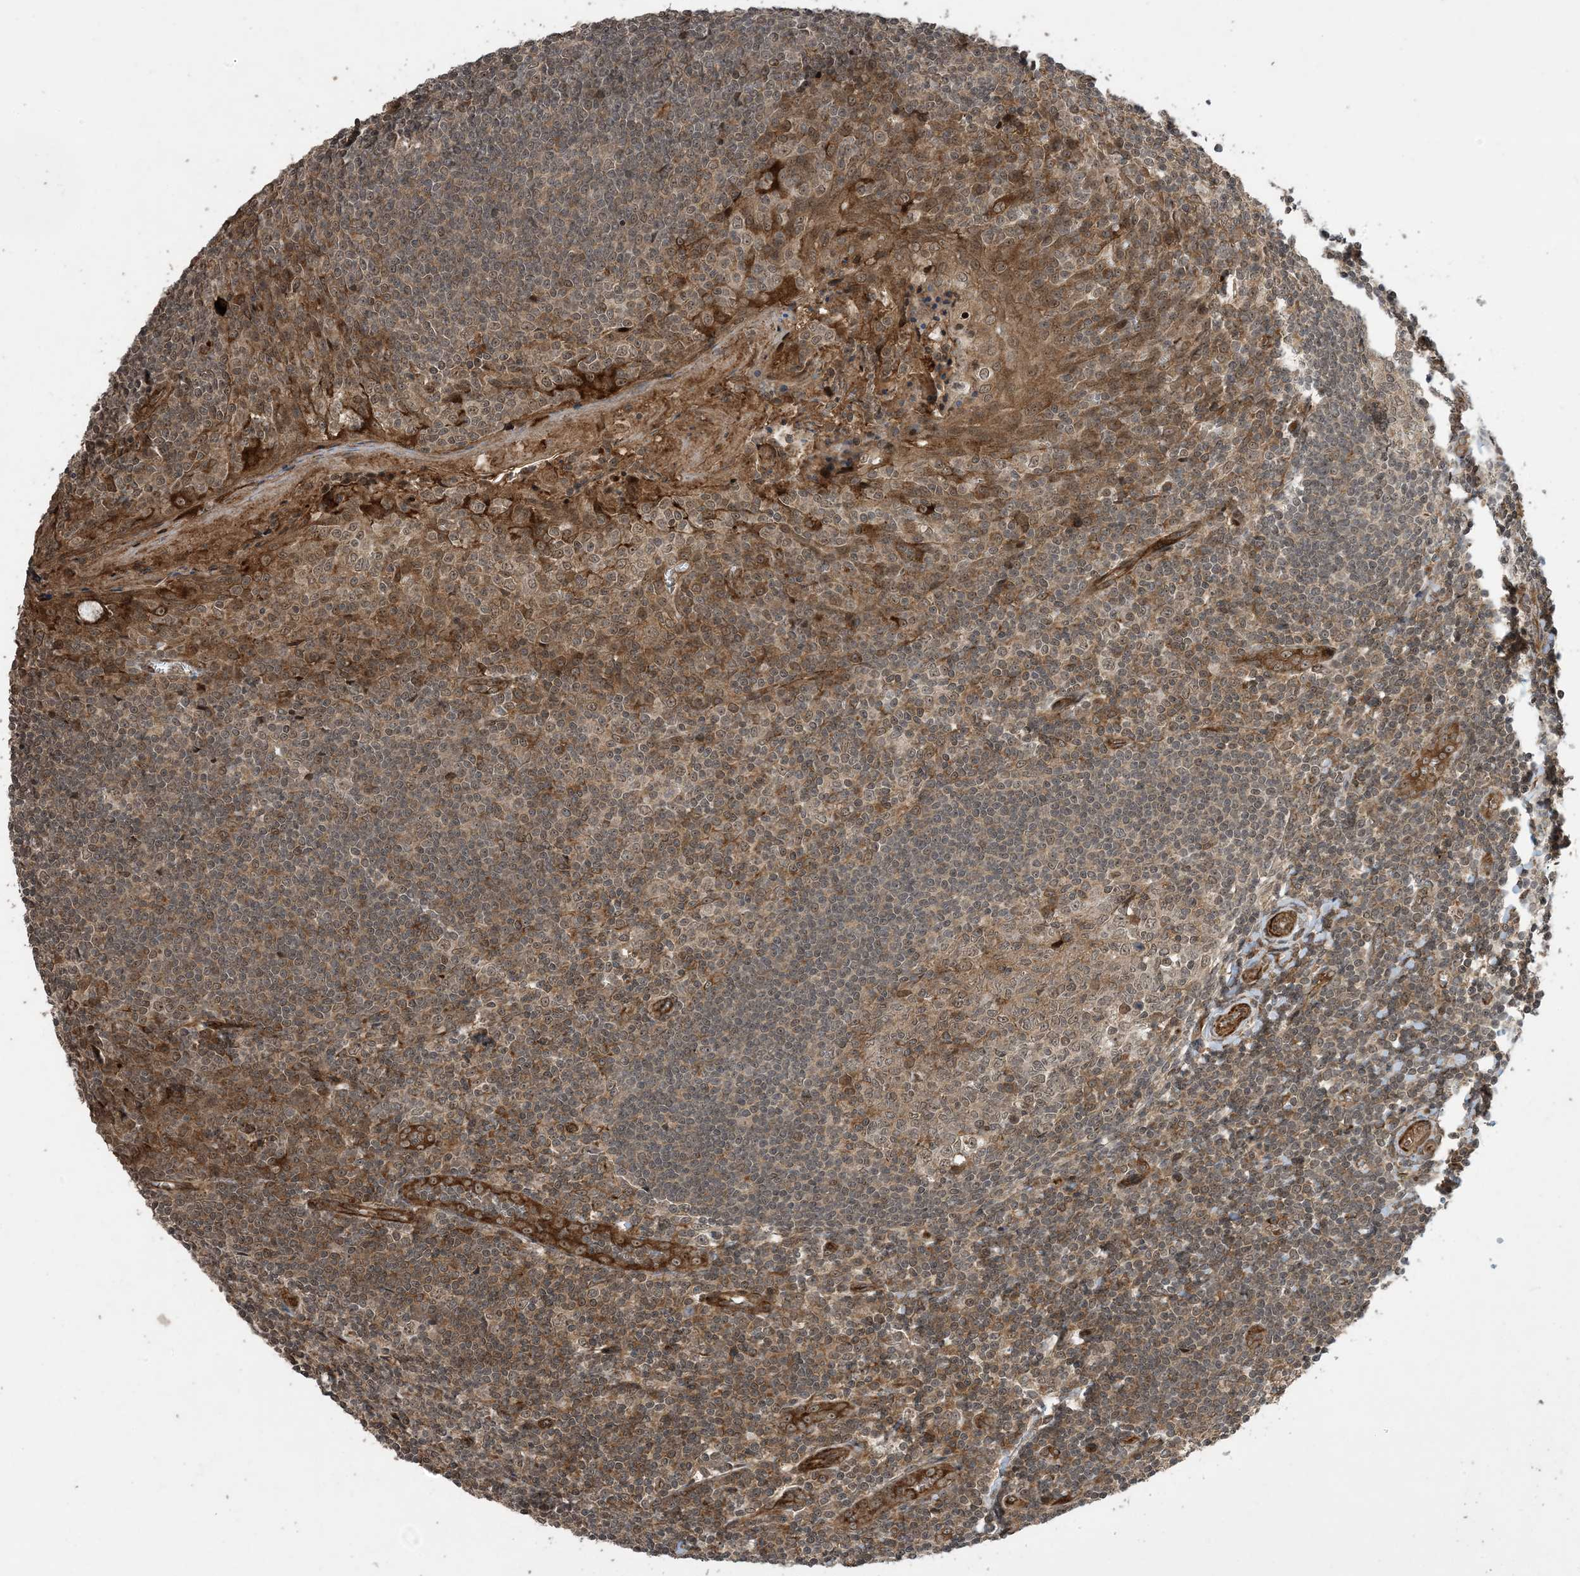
{"staining": {"intensity": "moderate", "quantity": "<25%", "location": "cytoplasmic/membranous"}, "tissue": "tonsil", "cell_type": "Germinal center cells", "image_type": "normal", "snomed": [{"axis": "morphology", "description": "Normal tissue, NOS"}, {"axis": "topography", "description": "Tonsil"}], "caption": "Immunohistochemical staining of benign human tonsil reveals moderate cytoplasmic/membranous protein positivity in about <25% of germinal center cells.", "gene": "ZNF511", "patient": {"sex": "male", "age": 27}}